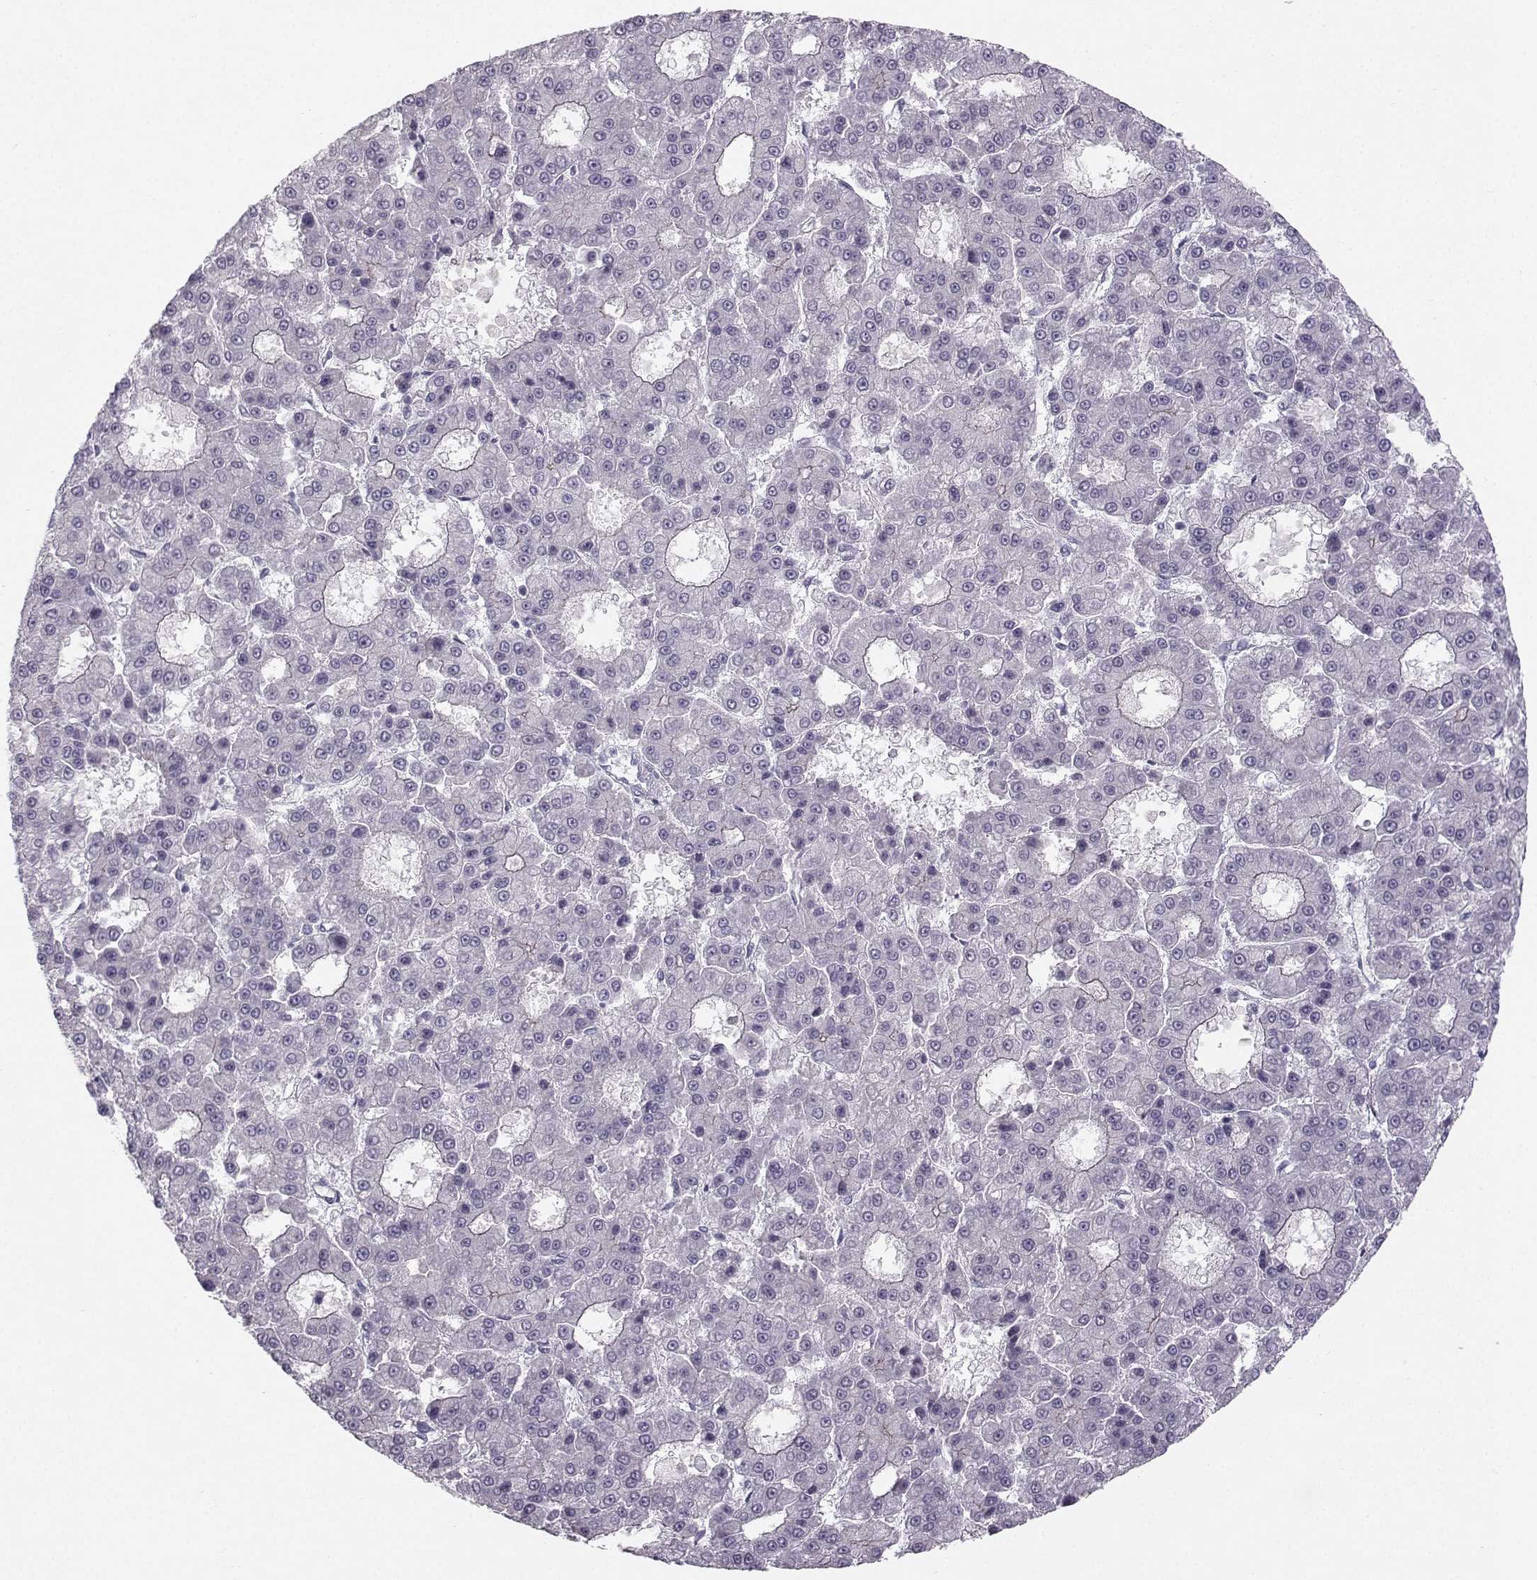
{"staining": {"intensity": "negative", "quantity": "none", "location": "none"}, "tissue": "liver cancer", "cell_type": "Tumor cells", "image_type": "cancer", "snomed": [{"axis": "morphology", "description": "Carcinoma, Hepatocellular, NOS"}, {"axis": "topography", "description": "Liver"}], "caption": "A high-resolution histopathology image shows immunohistochemistry (IHC) staining of liver hepatocellular carcinoma, which reveals no significant staining in tumor cells.", "gene": "MAST1", "patient": {"sex": "male", "age": 70}}